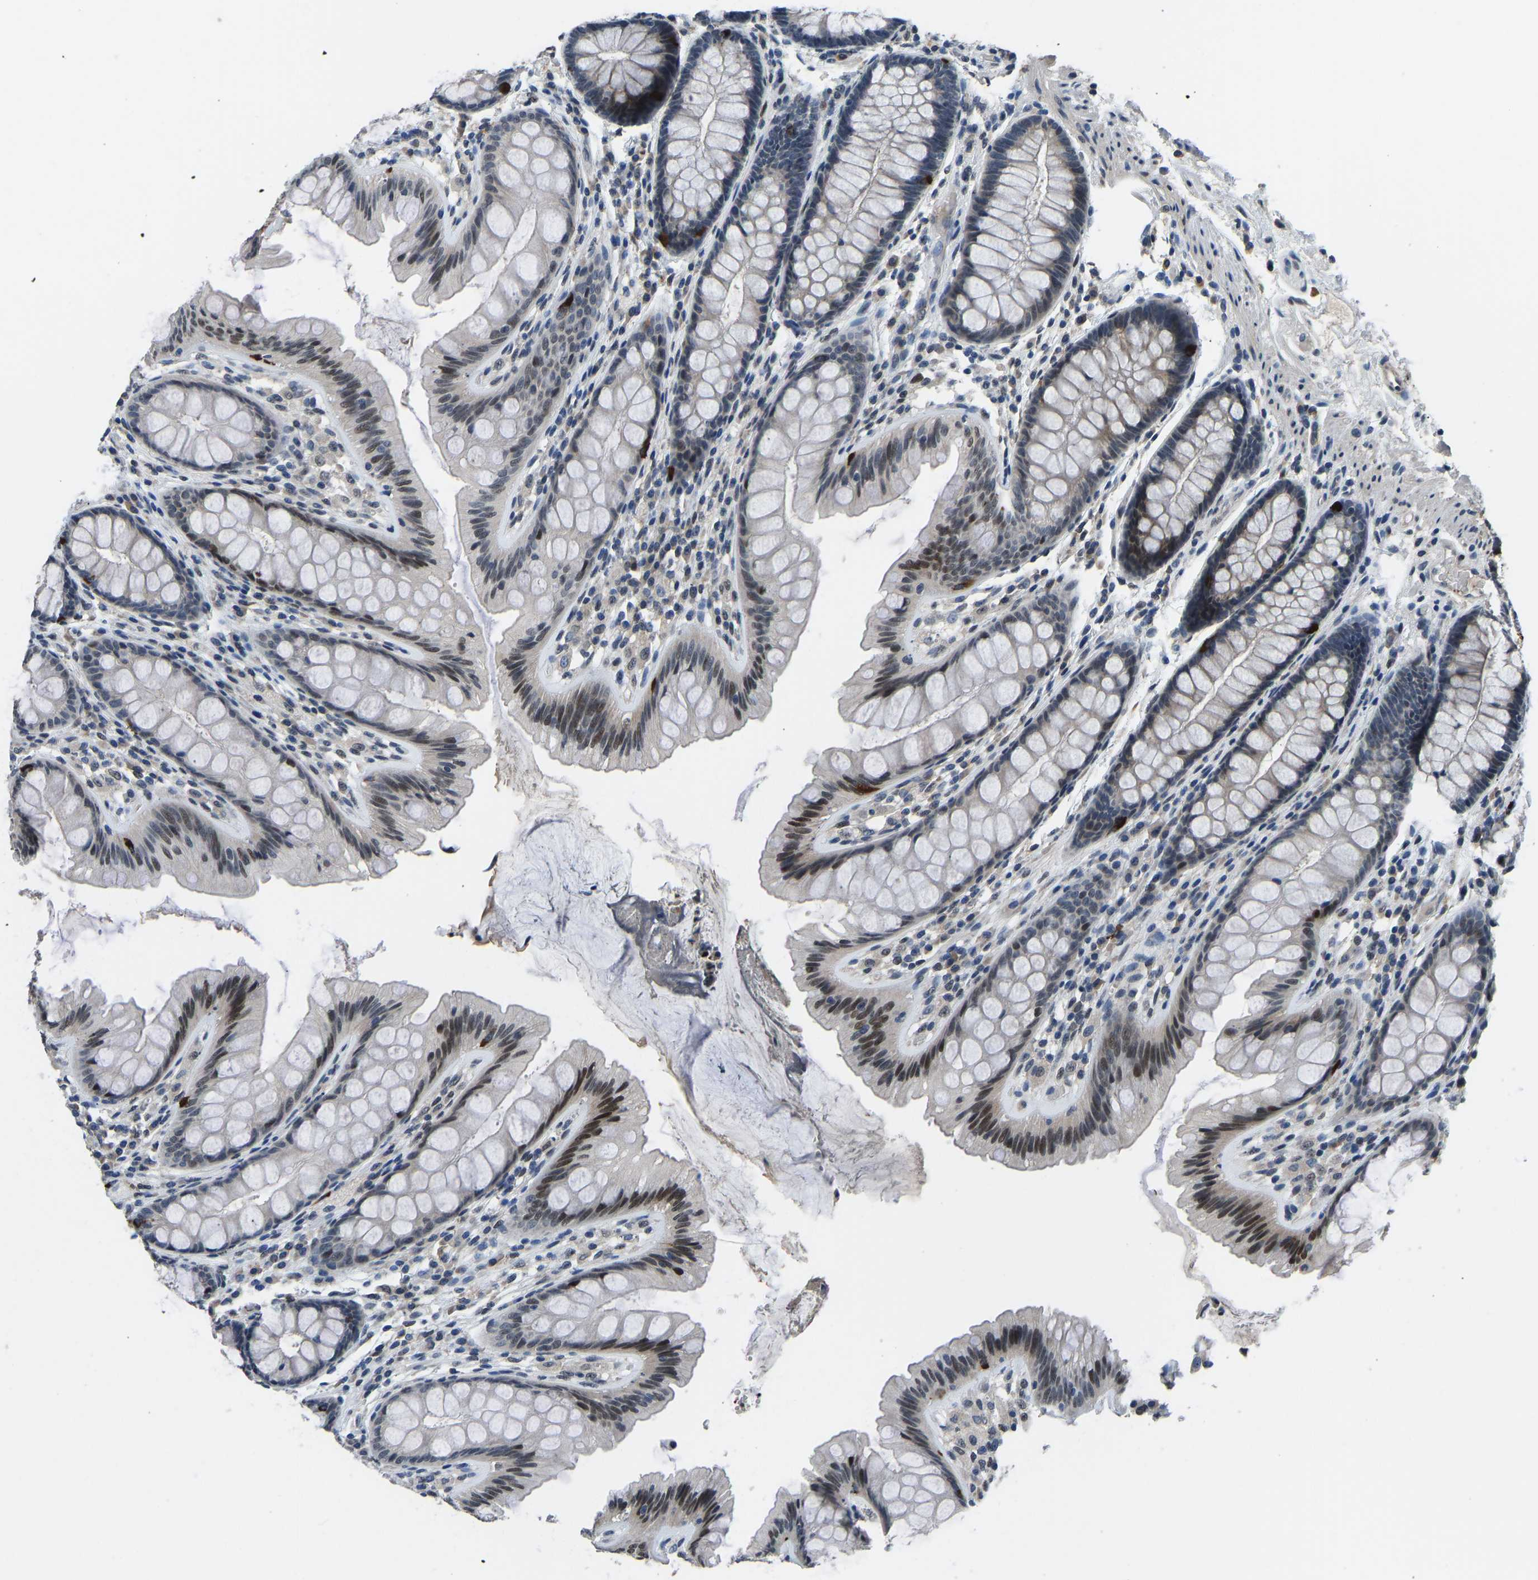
{"staining": {"intensity": "negative", "quantity": "none", "location": "none"}, "tissue": "colon", "cell_type": "Endothelial cells", "image_type": "normal", "snomed": [{"axis": "morphology", "description": "Normal tissue, NOS"}, {"axis": "topography", "description": "Colon"}], "caption": "Human colon stained for a protein using immunohistochemistry demonstrates no staining in endothelial cells.", "gene": "FOS", "patient": {"sex": "female", "age": 56}}